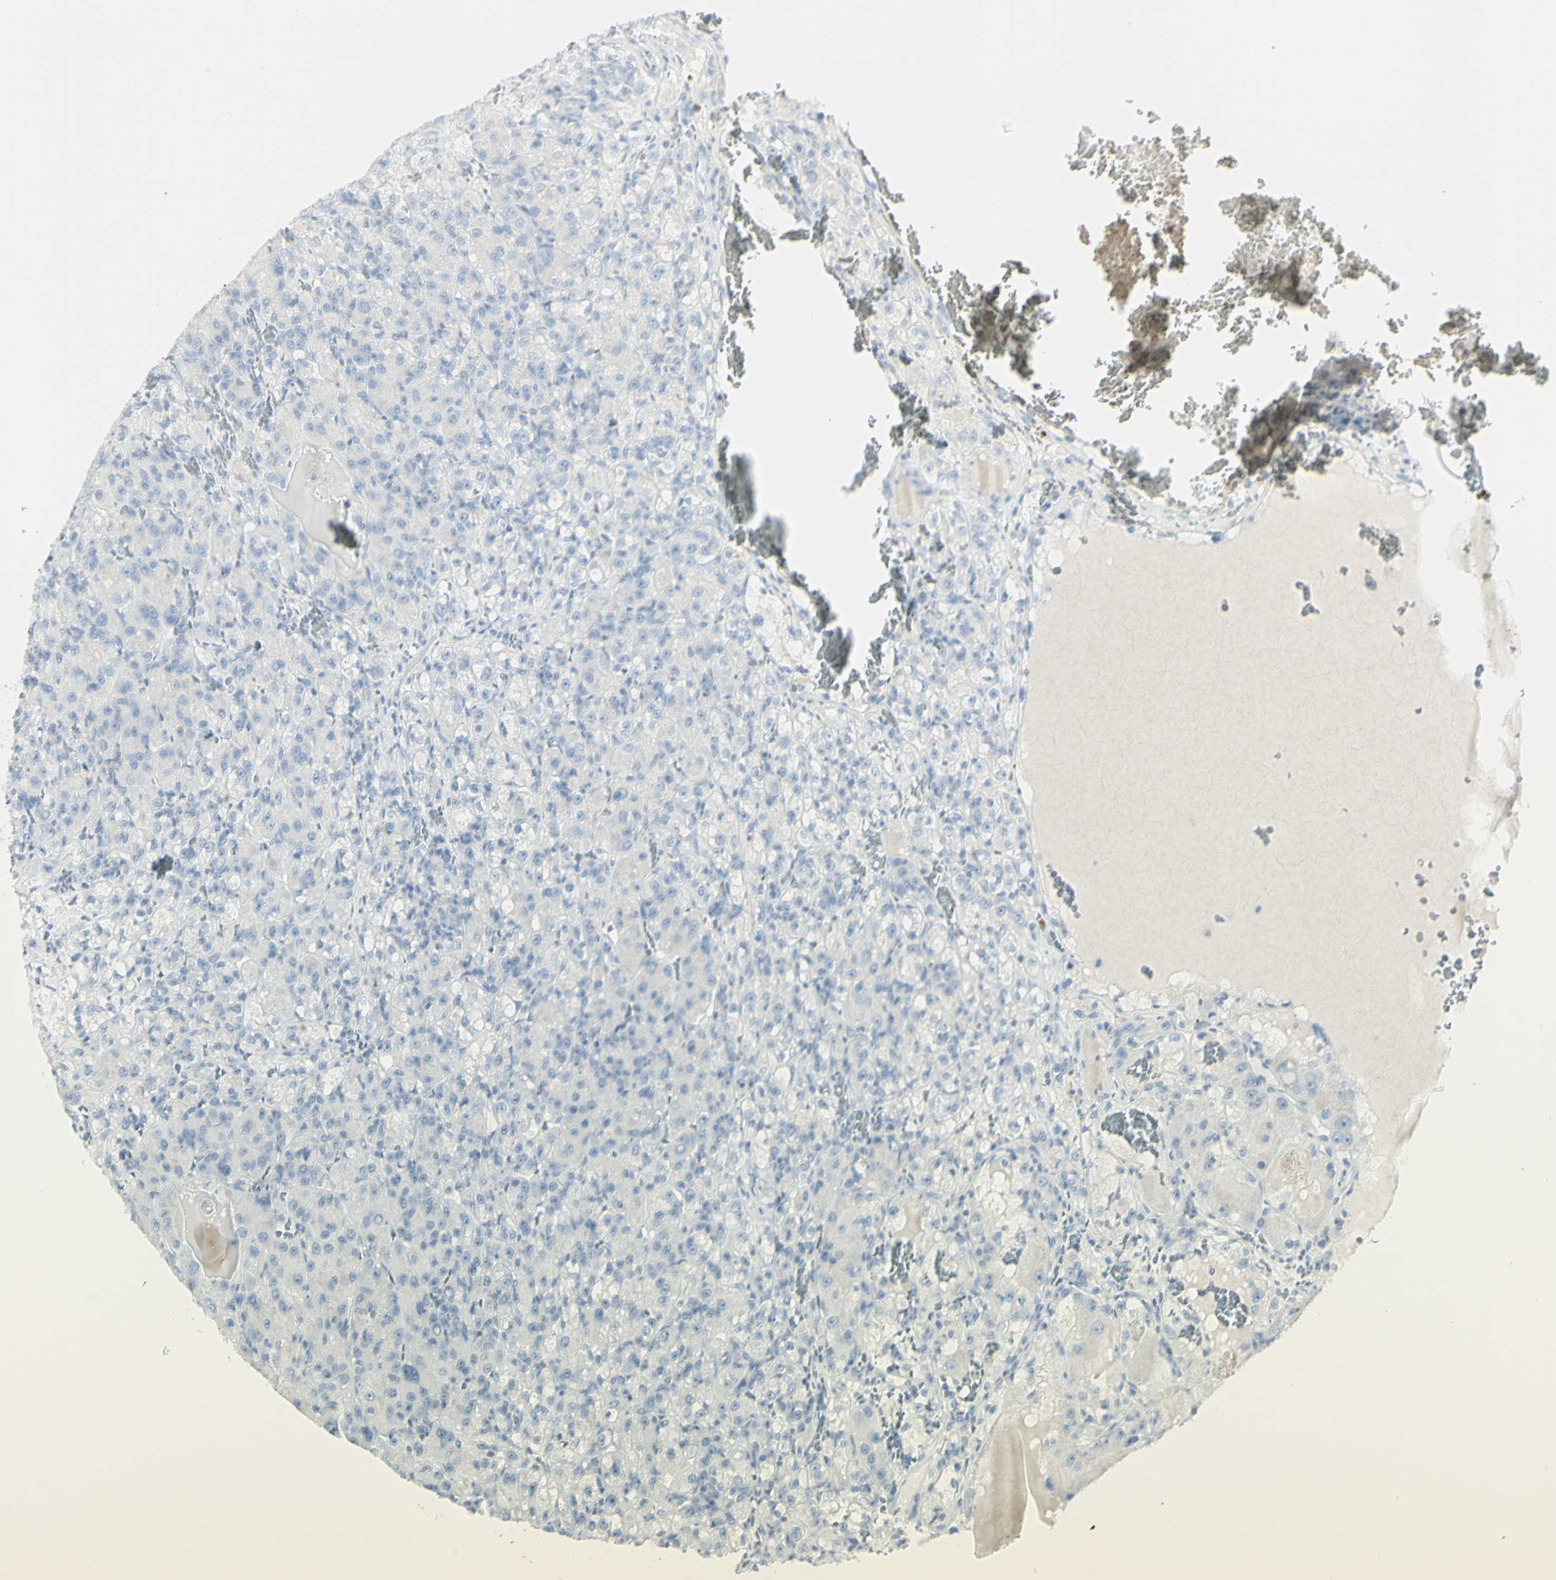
{"staining": {"intensity": "negative", "quantity": "none", "location": "none"}, "tissue": "renal cancer", "cell_type": "Tumor cells", "image_type": "cancer", "snomed": [{"axis": "morphology", "description": "Adenocarcinoma, NOS"}, {"axis": "topography", "description": "Kidney"}], "caption": "Protein analysis of renal cancer shows no significant expression in tumor cells.", "gene": "MDK", "patient": {"sex": "male", "age": 61}}